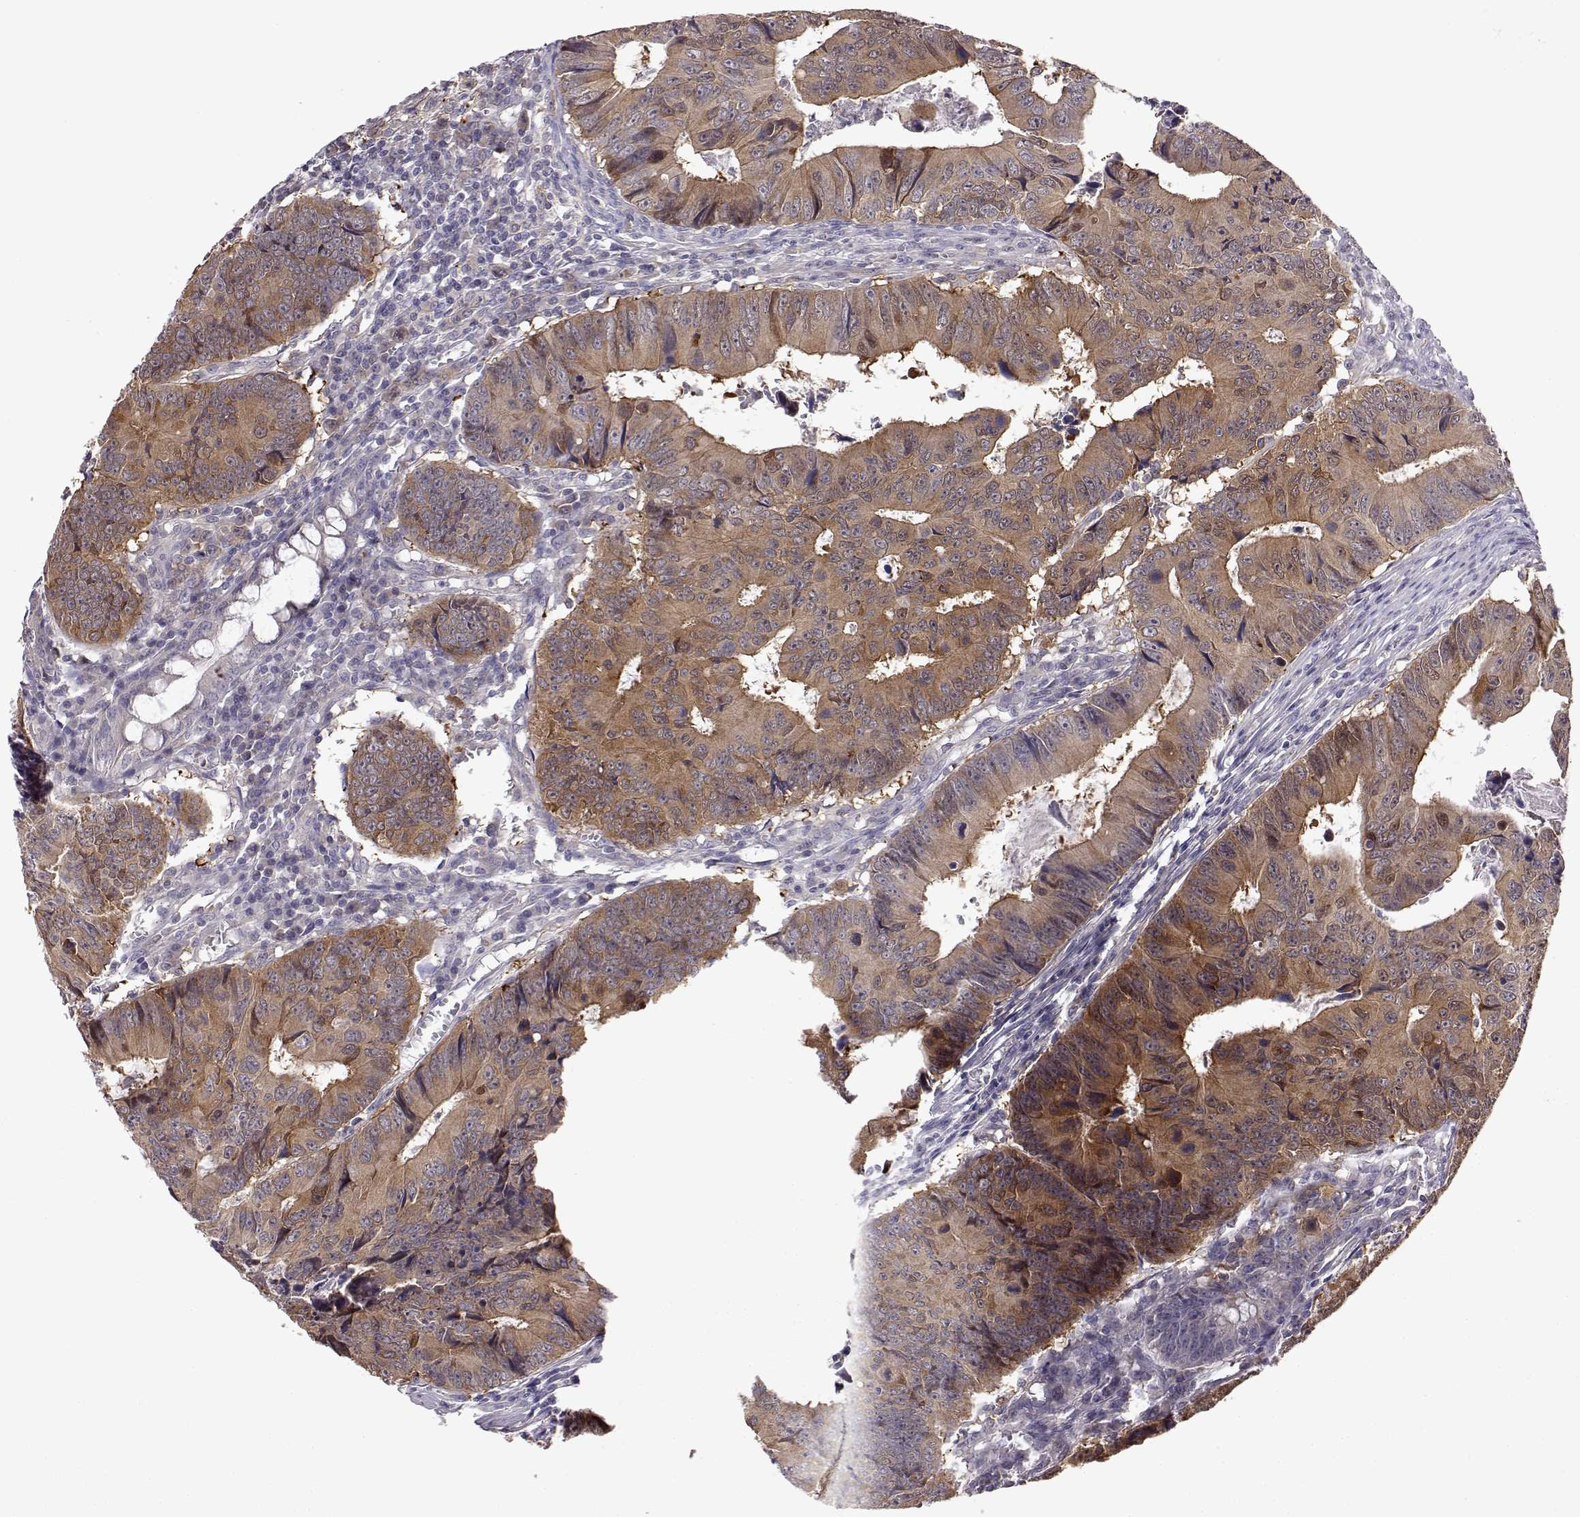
{"staining": {"intensity": "moderate", "quantity": ">75%", "location": "cytoplasmic/membranous"}, "tissue": "colorectal cancer", "cell_type": "Tumor cells", "image_type": "cancer", "snomed": [{"axis": "morphology", "description": "Adenocarcinoma, NOS"}, {"axis": "topography", "description": "Colon"}], "caption": "High-magnification brightfield microscopy of colorectal adenocarcinoma stained with DAB (brown) and counterstained with hematoxylin (blue). tumor cells exhibit moderate cytoplasmic/membranous expression is identified in approximately>75% of cells. Immunohistochemistry stains the protein of interest in brown and the nuclei are stained blue.", "gene": "VGF", "patient": {"sex": "female", "age": 87}}